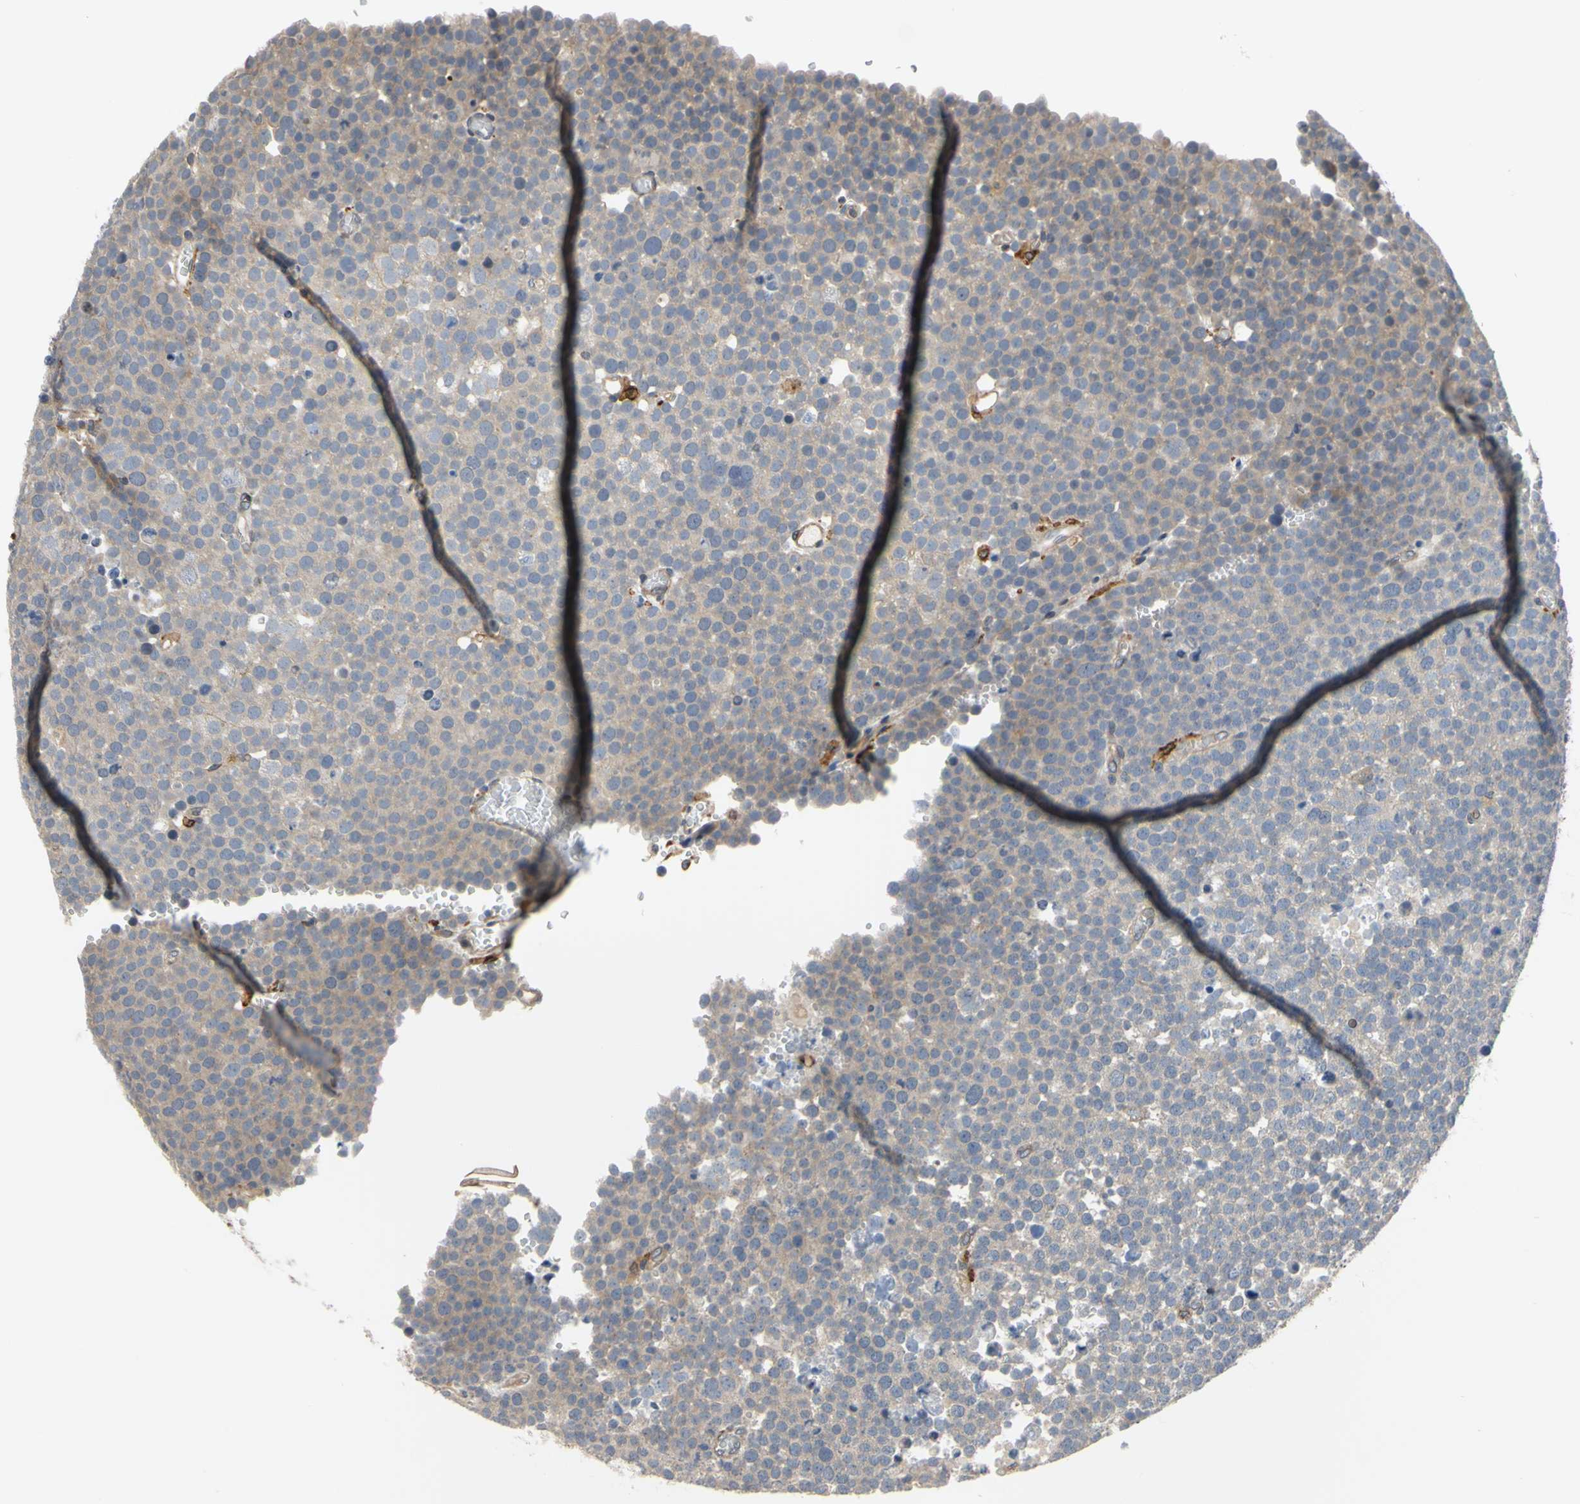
{"staining": {"intensity": "negative", "quantity": "none", "location": "none"}, "tissue": "testis cancer", "cell_type": "Tumor cells", "image_type": "cancer", "snomed": [{"axis": "morphology", "description": "Seminoma, NOS"}, {"axis": "topography", "description": "Testis"}], "caption": "Immunohistochemistry of human testis cancer (seminoma) shows no staining in tumor cells. Brightfield microscopy of immunohistochemistry (IHC) stained with DAB (brown) and hematoxylin (blue), captured at high magnification.", "gene": "PLXNA2", "patient": {"sex": "male", "age": 71}}